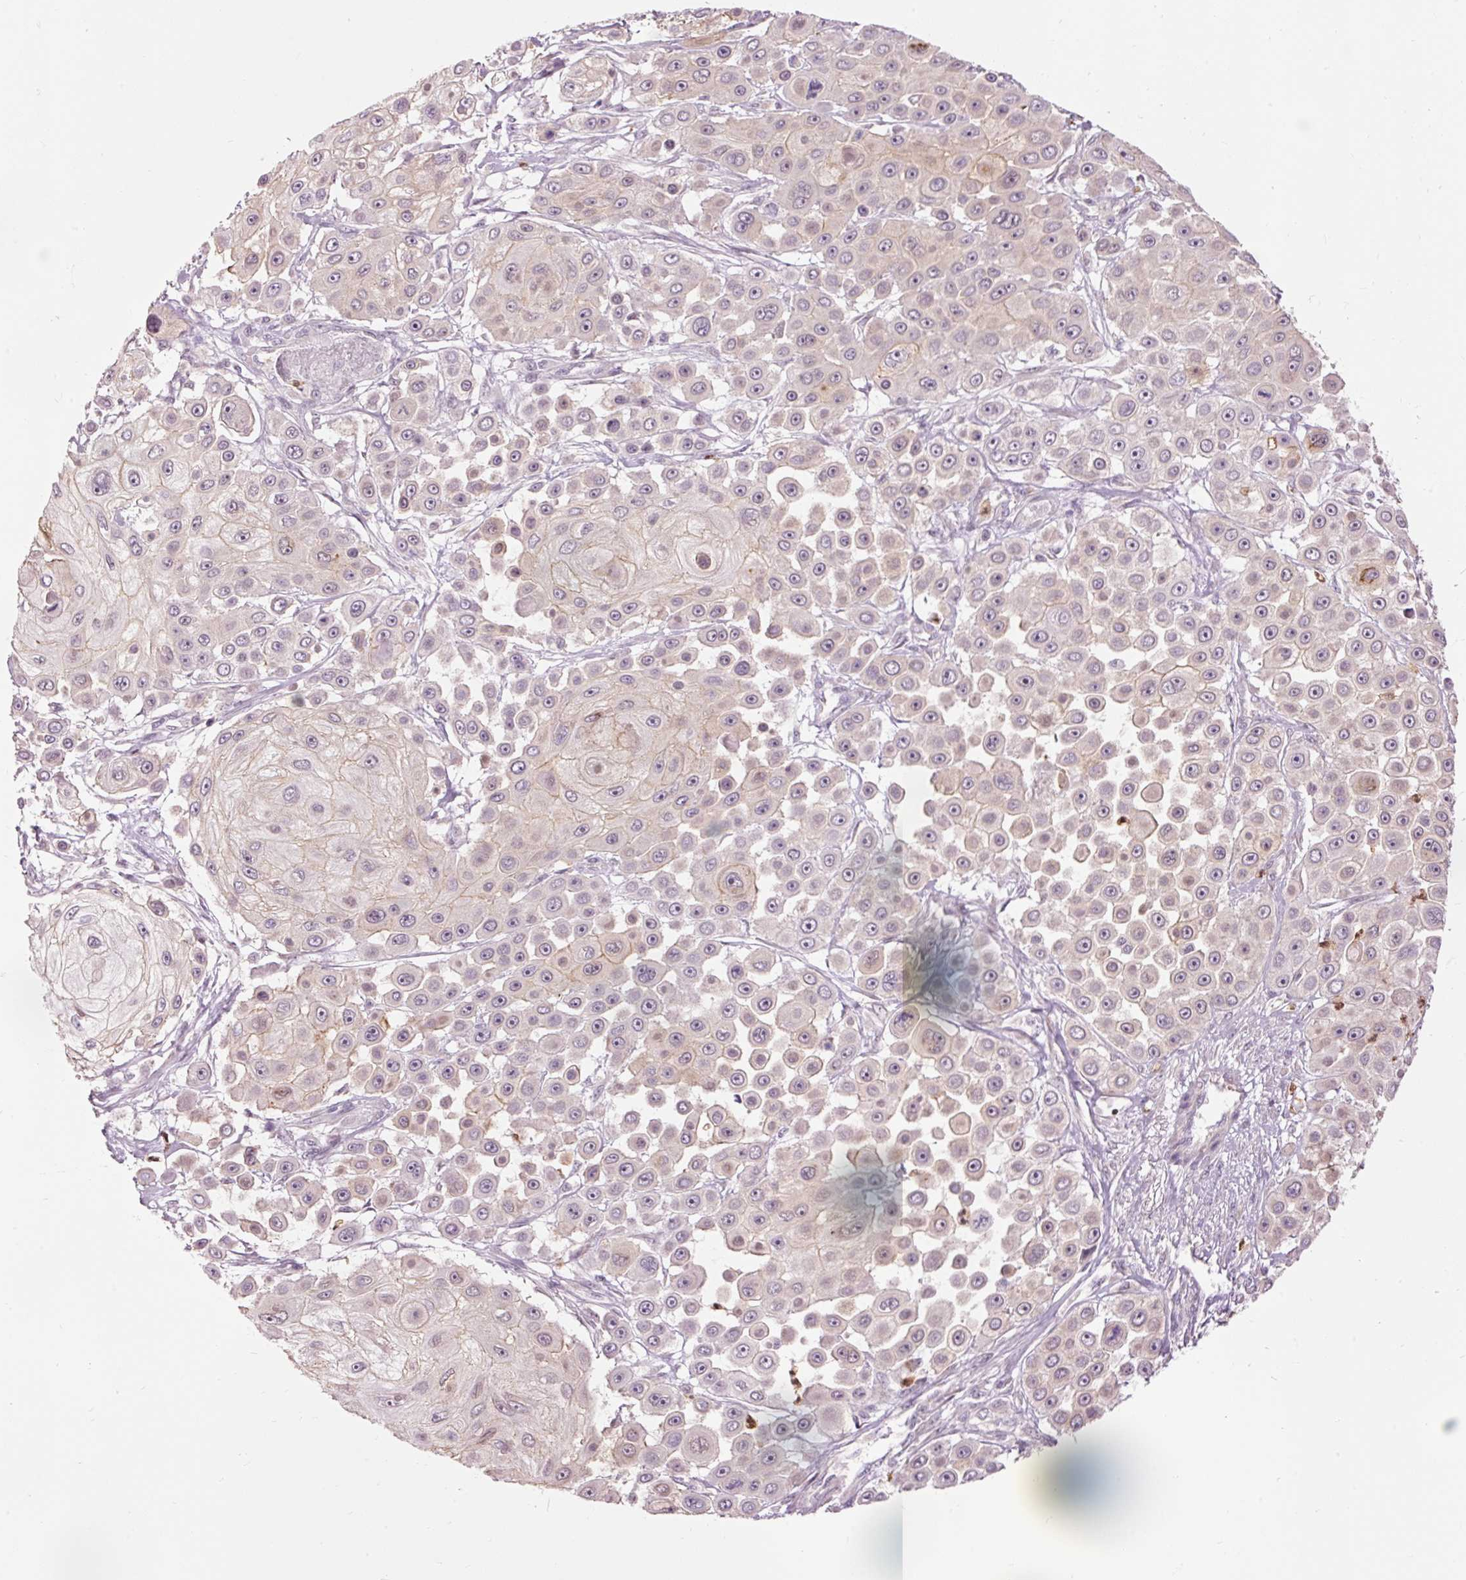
{"staining": {"intensity": "weak", "quantity": "<25%", "location": "cytoplasmic/membranous"}, "tissue": "skin cancer", "cell_type": "Tumor cells", "image_type": "cancer", "snomed": [{"axis": "morphology", "description": "Squamous cell carcinoma, NOS"}, {"axis": "topography", "description": "Skin"}], "caption": "Photomicrograph shows no significant protein positivity in tumor cells of skin squamous cell carcinoma. Brightfield microscopy of IHC stained with DAB (brown) and hematoxylin (blue), captured at high magnification.", "gene": "PRDX5", "patient": {"sex": "male", "age": 67}}